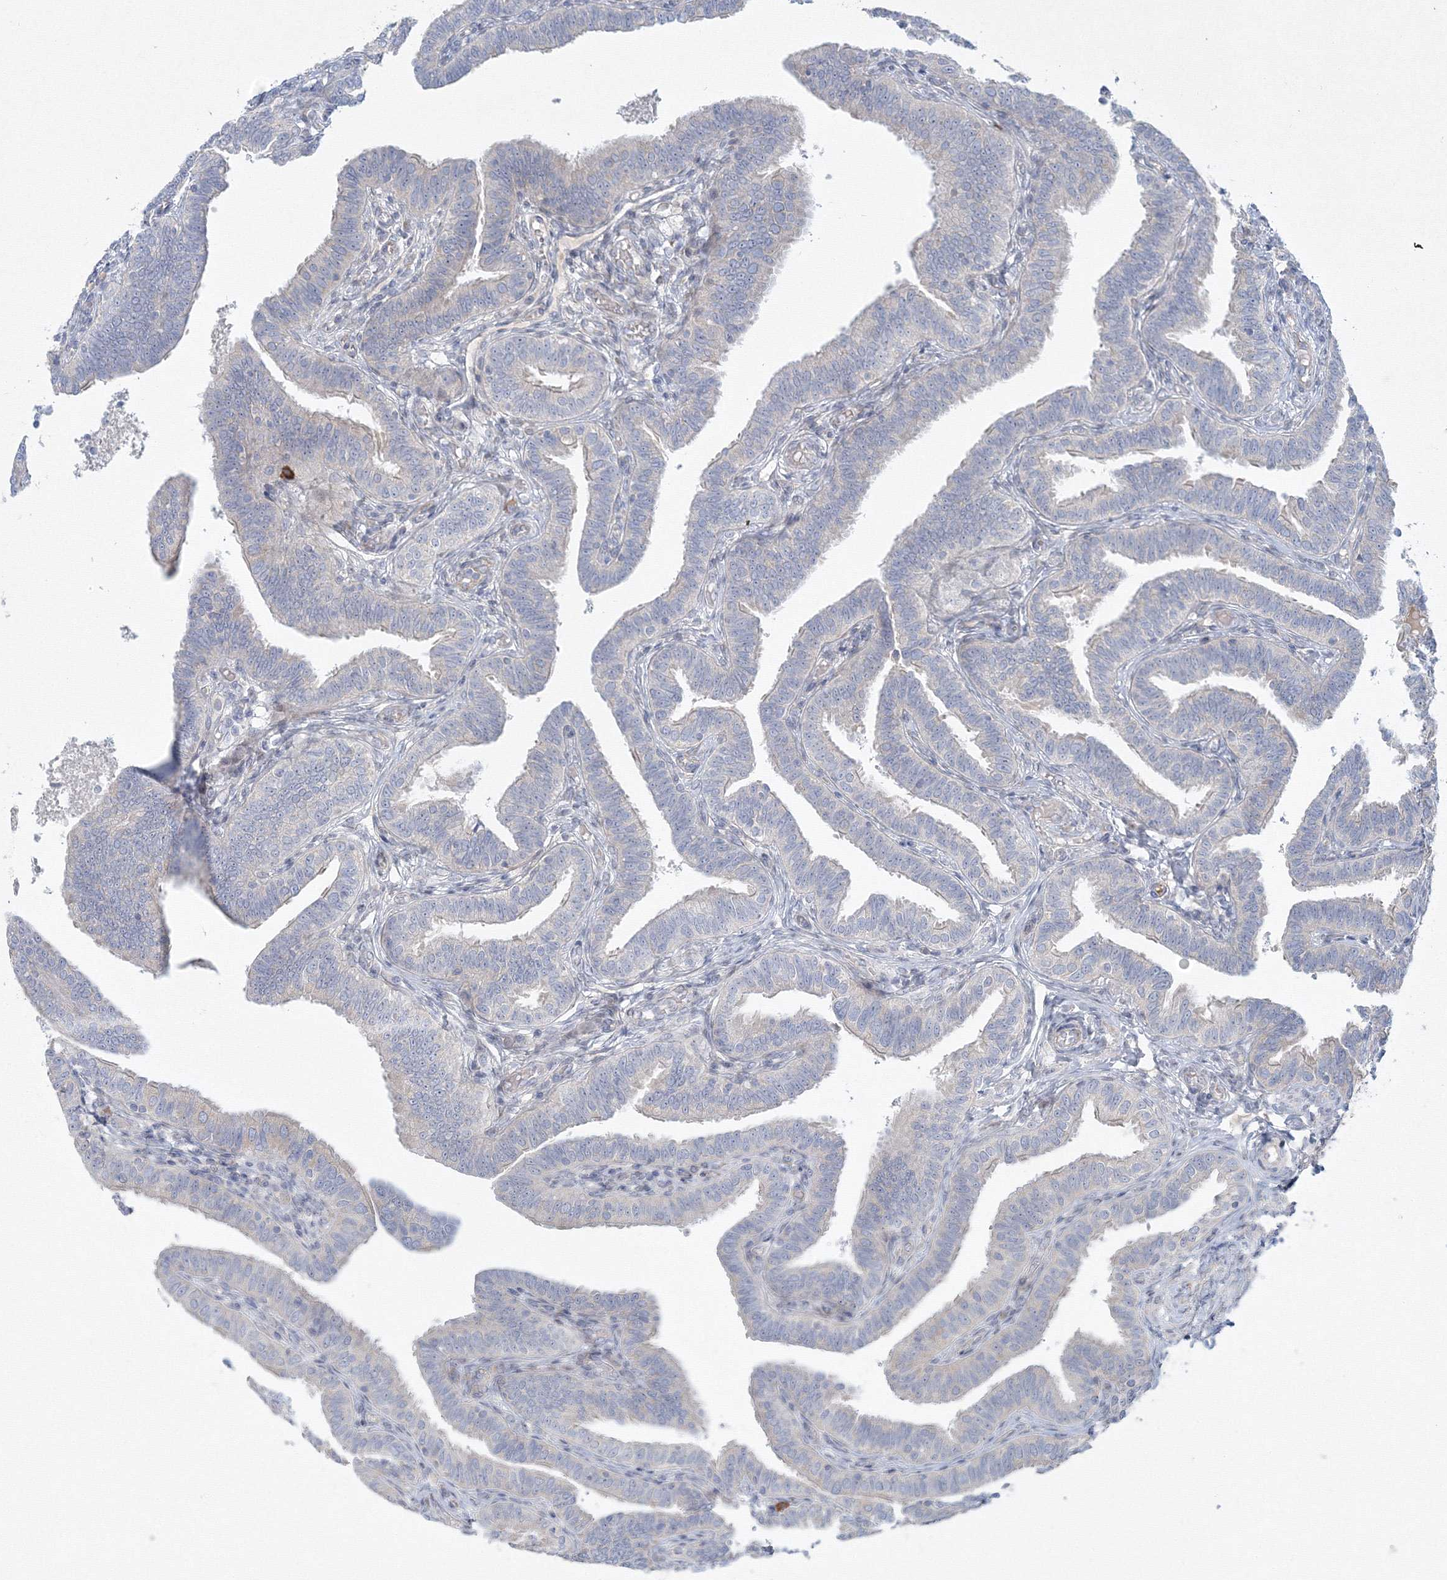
{"staining": {"intensity": "weak", "quantity": "25%-75%", "location": "cytoplasmic/membranous"}, "tissue": "fallopian tube", "cell_type": "Glandular cells", "image_type": "normal", "snomed": [{"axis": "morphology", "description": "Normal tissue, NOS"}, {"axis": "topography", "description": "Fallopian tube"}], "caption": "Protein analysis of unremarkable fallopian tube exhibits weak cytoplasmic/membranous staining in approximately 25%-75% of glandular cells. (DAB (3,3'-diaminobenzidine) = brown stain, brightfield microscopy at high magnification).", "gene": "WDR49", "patient": {"sex": "female", "age": 39}}